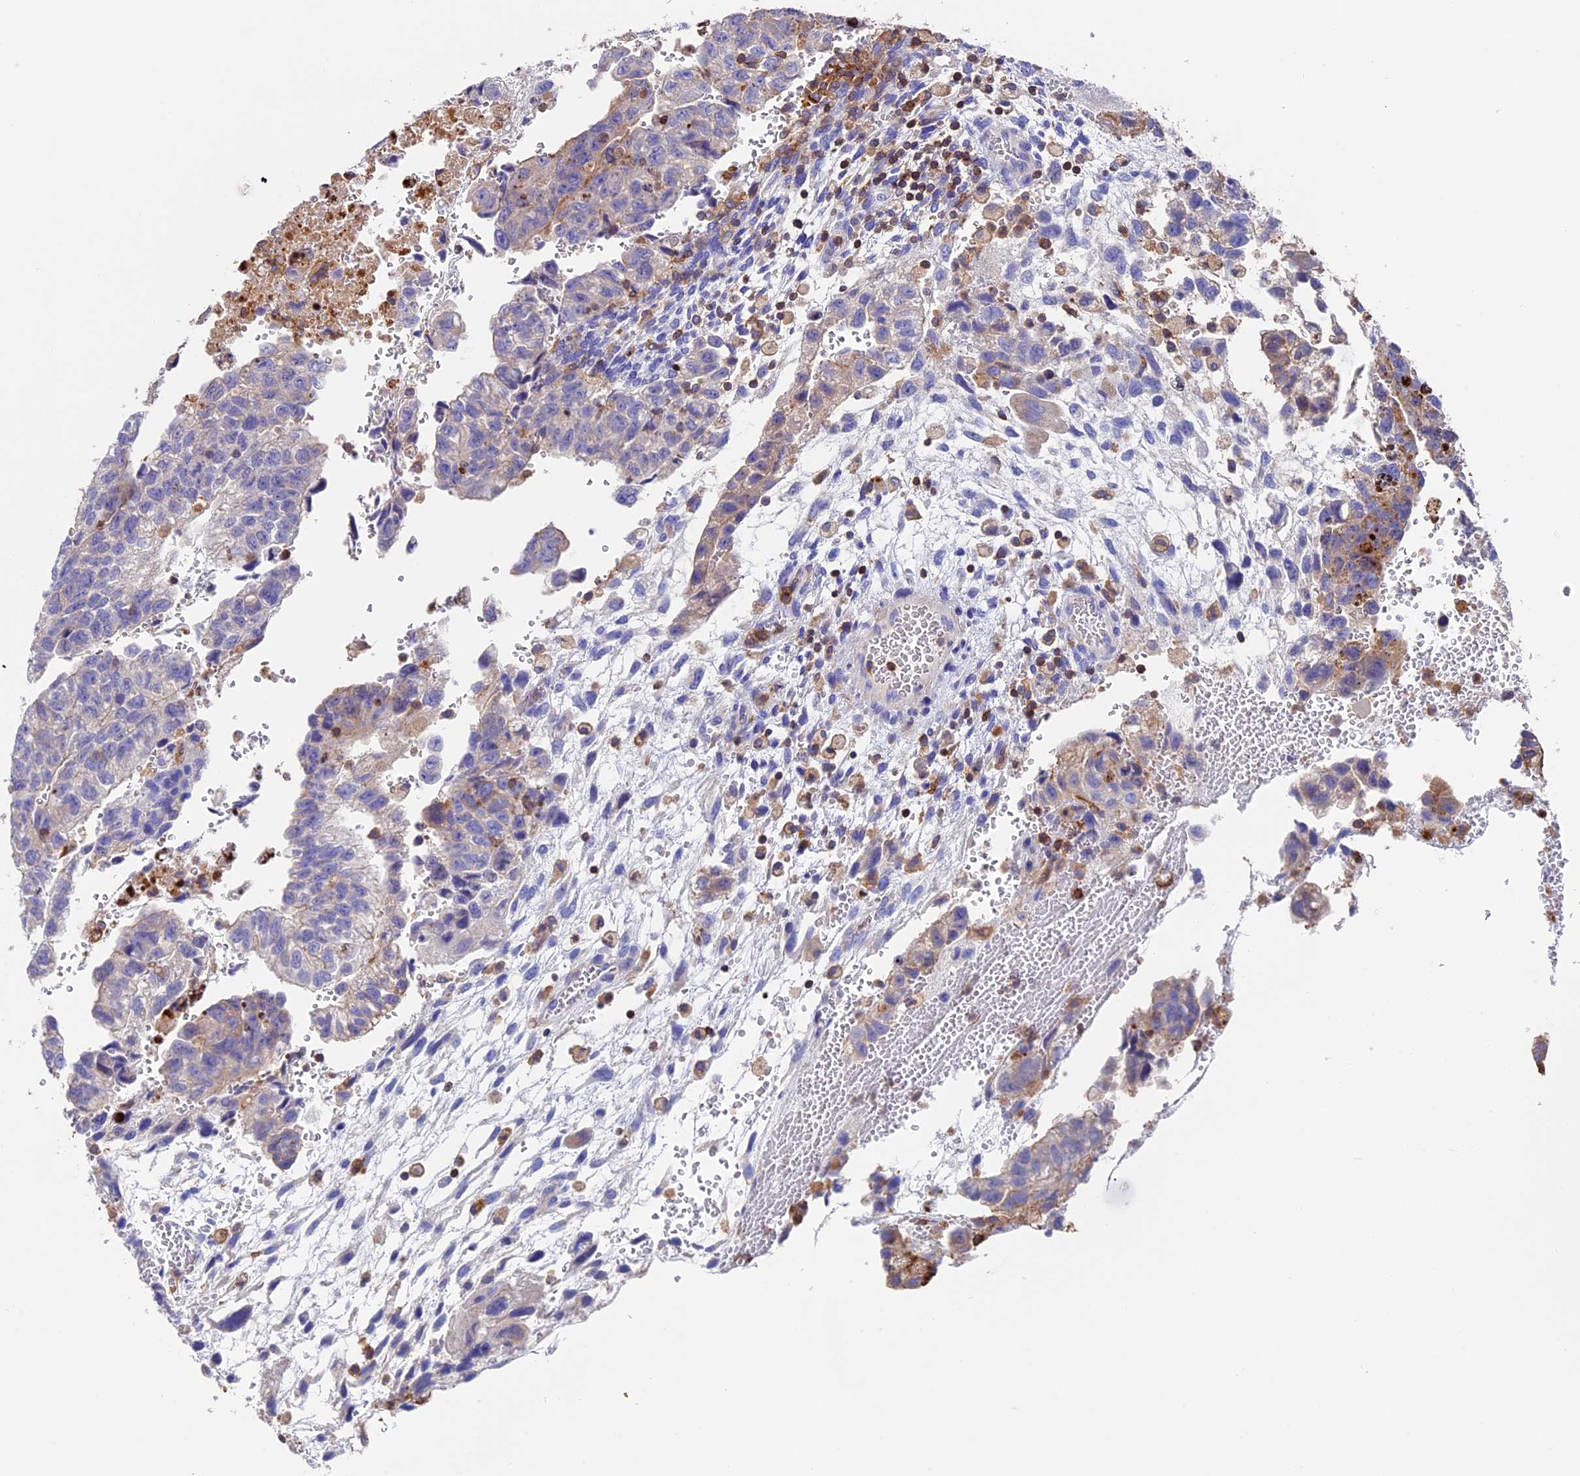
{"staining": {"intensity": "weak", "quantity": "<25%", "location": "cytoplasmic/membranous"}, "tissue": "testis cancer", "cell_type": "Tumor cells", "image_type": "cancer", "snomed": [{"axis": "morphology", "description": "Carcinoma, Embryonal, NOS"}, {"axis": "topography", "description": "Testis"}], "caption": "An IHC histopathology image of testis cancer (embryonal carcinoma) is shown. There is no staining in tumor cells of testis cancer (embryonal carcinoma).", "gene": "ADAT1", "patient": {"sex": "male", "age": 36}}